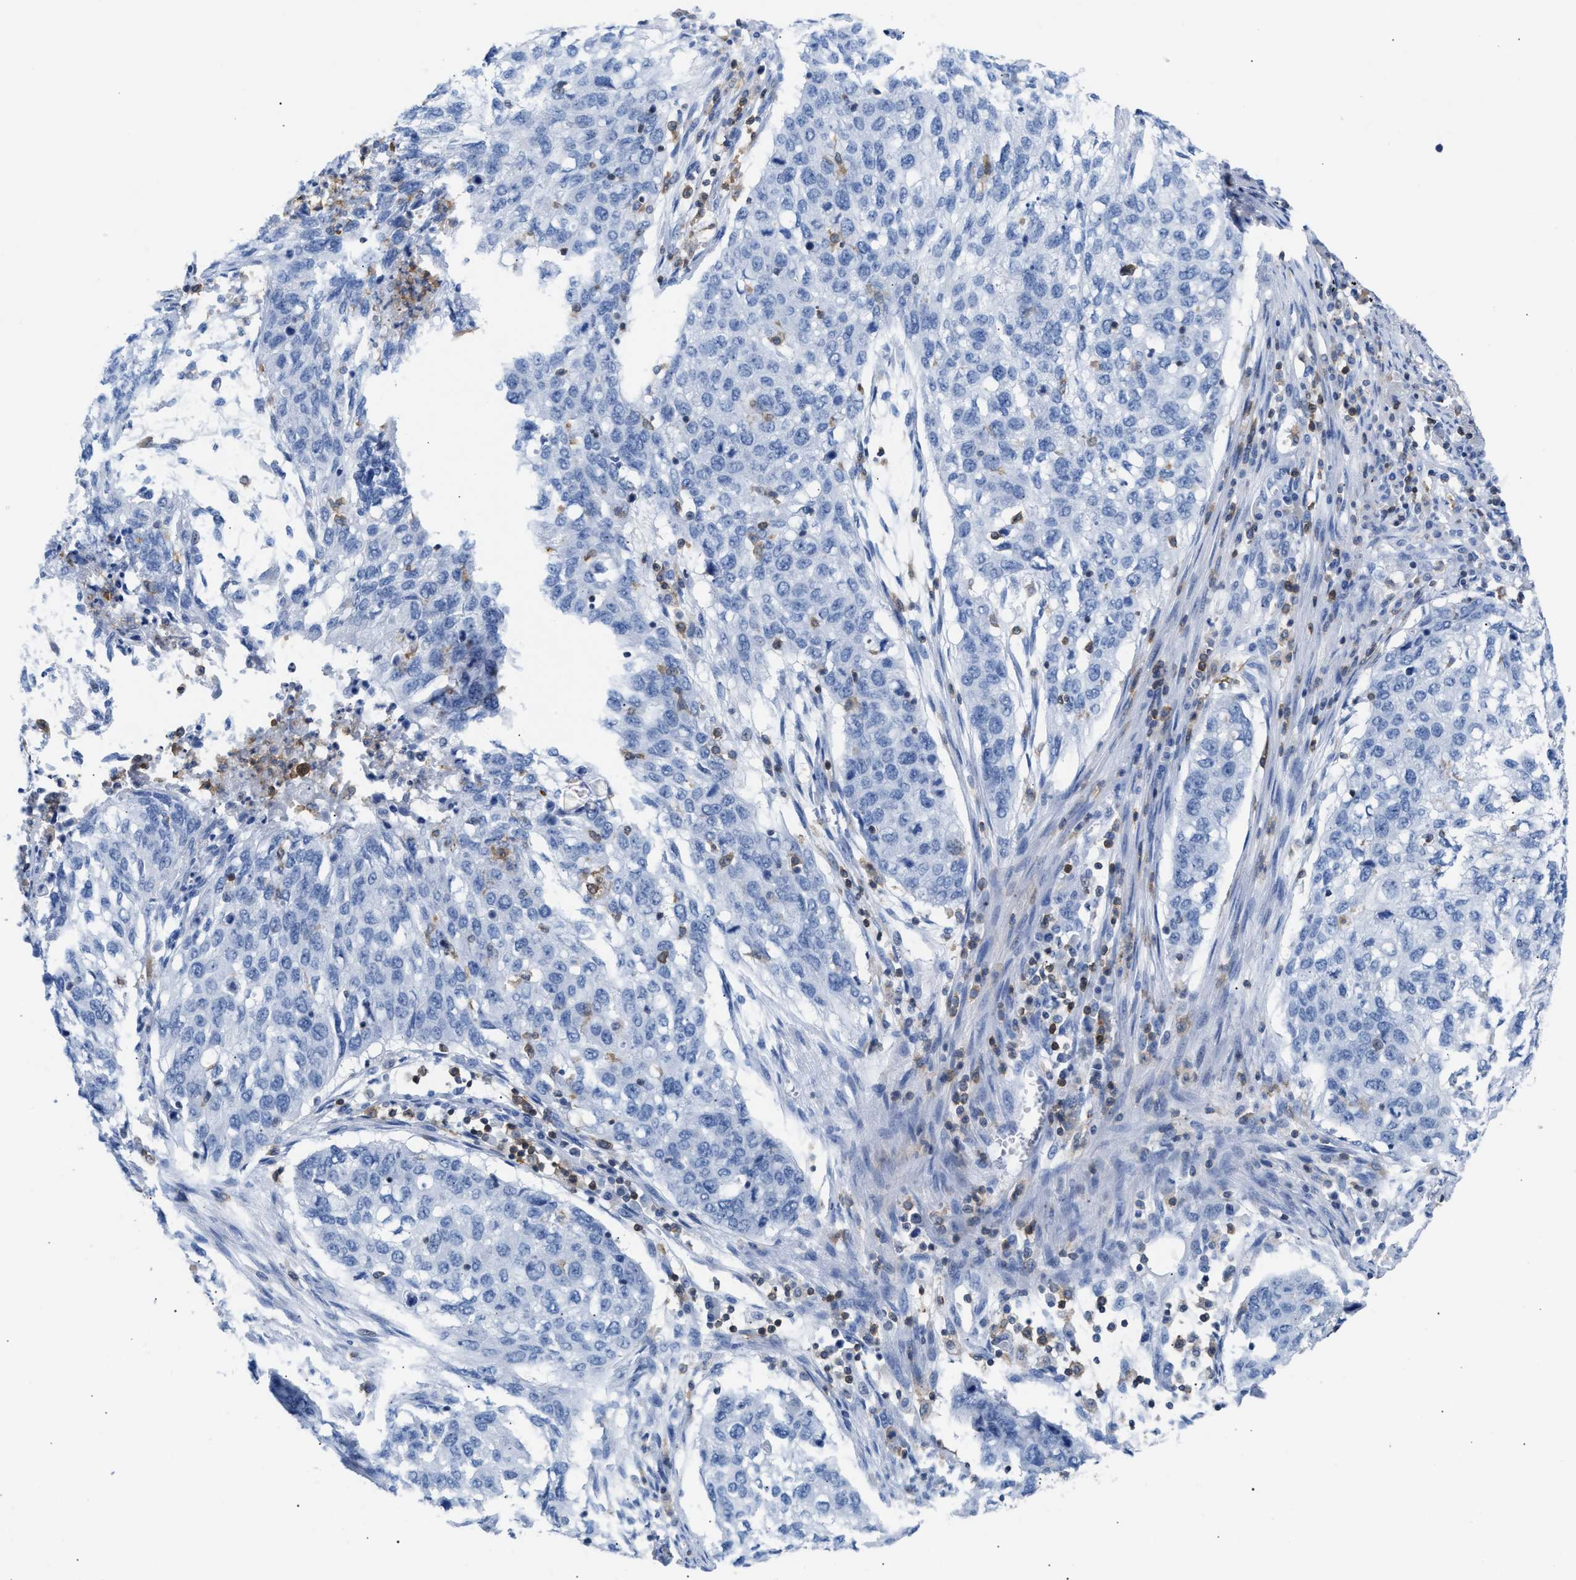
{"staining": {"intensity": "negative", "quantity": "none", "location": "none"}, "tissue": "lung cancer", "cell_type": "Tumor cells", "image_type": "cancer", "snomed": [{"axis": "morphology", "description": "Squamous cell carcinoma, NOS"}, {"axis": "topography", "description": "Lung"}], "caption": "An immunohistochemistry (IHC) histopathology image of squamous cell carcinoma (lung) is shown. There is no staining in tumor cells of squamous cell carcinoma (lung).", "gene": "LCP1", "patient": {"sex": "female", "age": 63}}